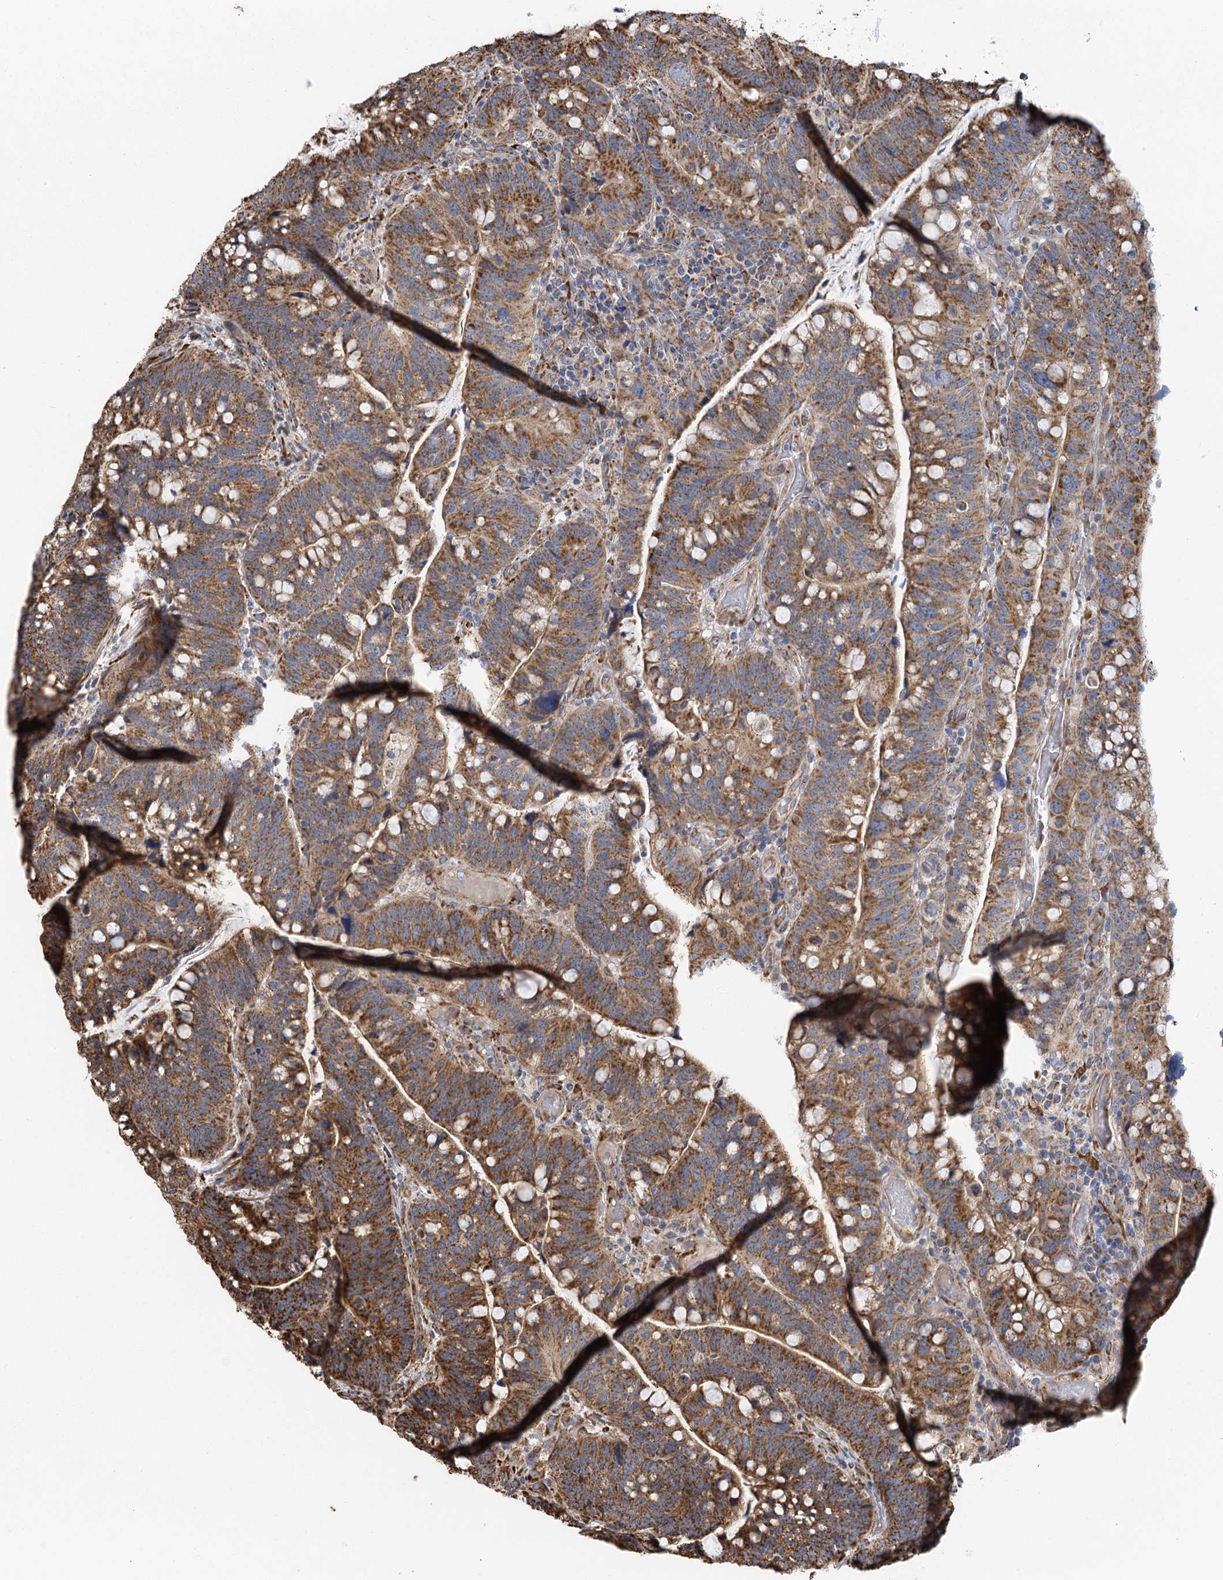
{"staining": {"intensity": "moderate", "quantity": ">75%", "location": "cytoplasmic/membranous"}, "tissue": "colorectal cancer", "cell_type": "Tumor cells", "image_type": "cancer", "snomed": [{"axis": "morphology", "description": "Normal tissue, NOS"}, {"axis": "morphology", "description": "Adenocarcinoma, NOS"}, {"axis": "topography", "description": "Colon"}], "caption": "A medium amount of moderate cytoplasmic/membranous staining is present in about >75% of tumor cells in colorectal cancer (adenocarcinoma) tissue.", "gene": "IL11RA", "patient": {"sex": "female", "age": 66}}